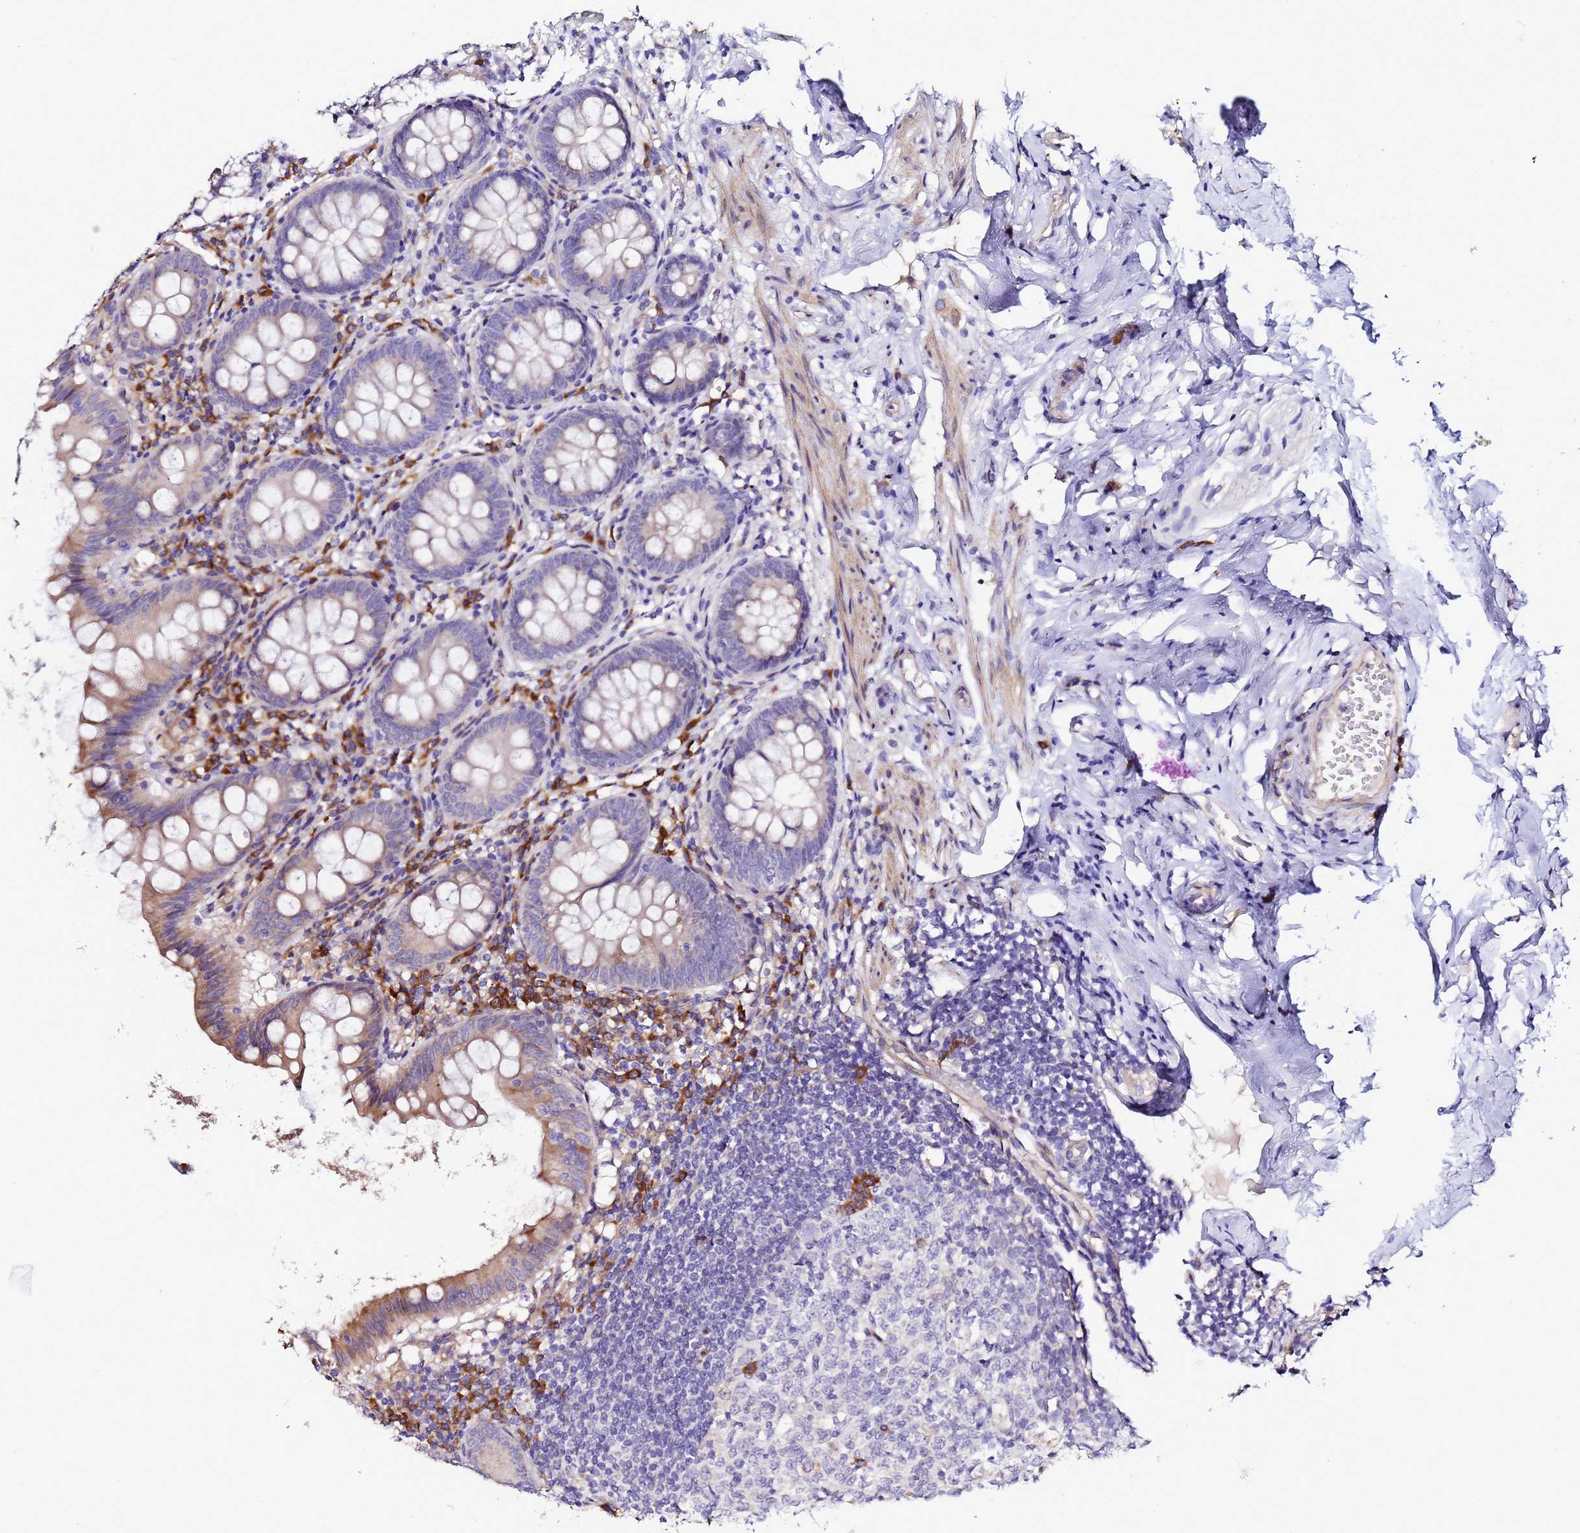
{"staining": {"intensity": "moderate", "quantity": "25%-75%", "location": "cytoplasmic/membranous"}, "tissue": "appendix", "cell_type": "Glandular cells", "image_type": "normal", "snomed": [{"axis": "morphology", "description": "Normal tissue, NOS"}, {"axis": "topography", "description": "Appendix"}], "caption": "Immunohistochemical staining of unremarkable appendix exhibits medium levels of moderate cytoplasmic/membranous expression in approximately 25%-75% of glandular cells.", "gene": "JRKL", "patient": {"sex": "female", "age": 51}}